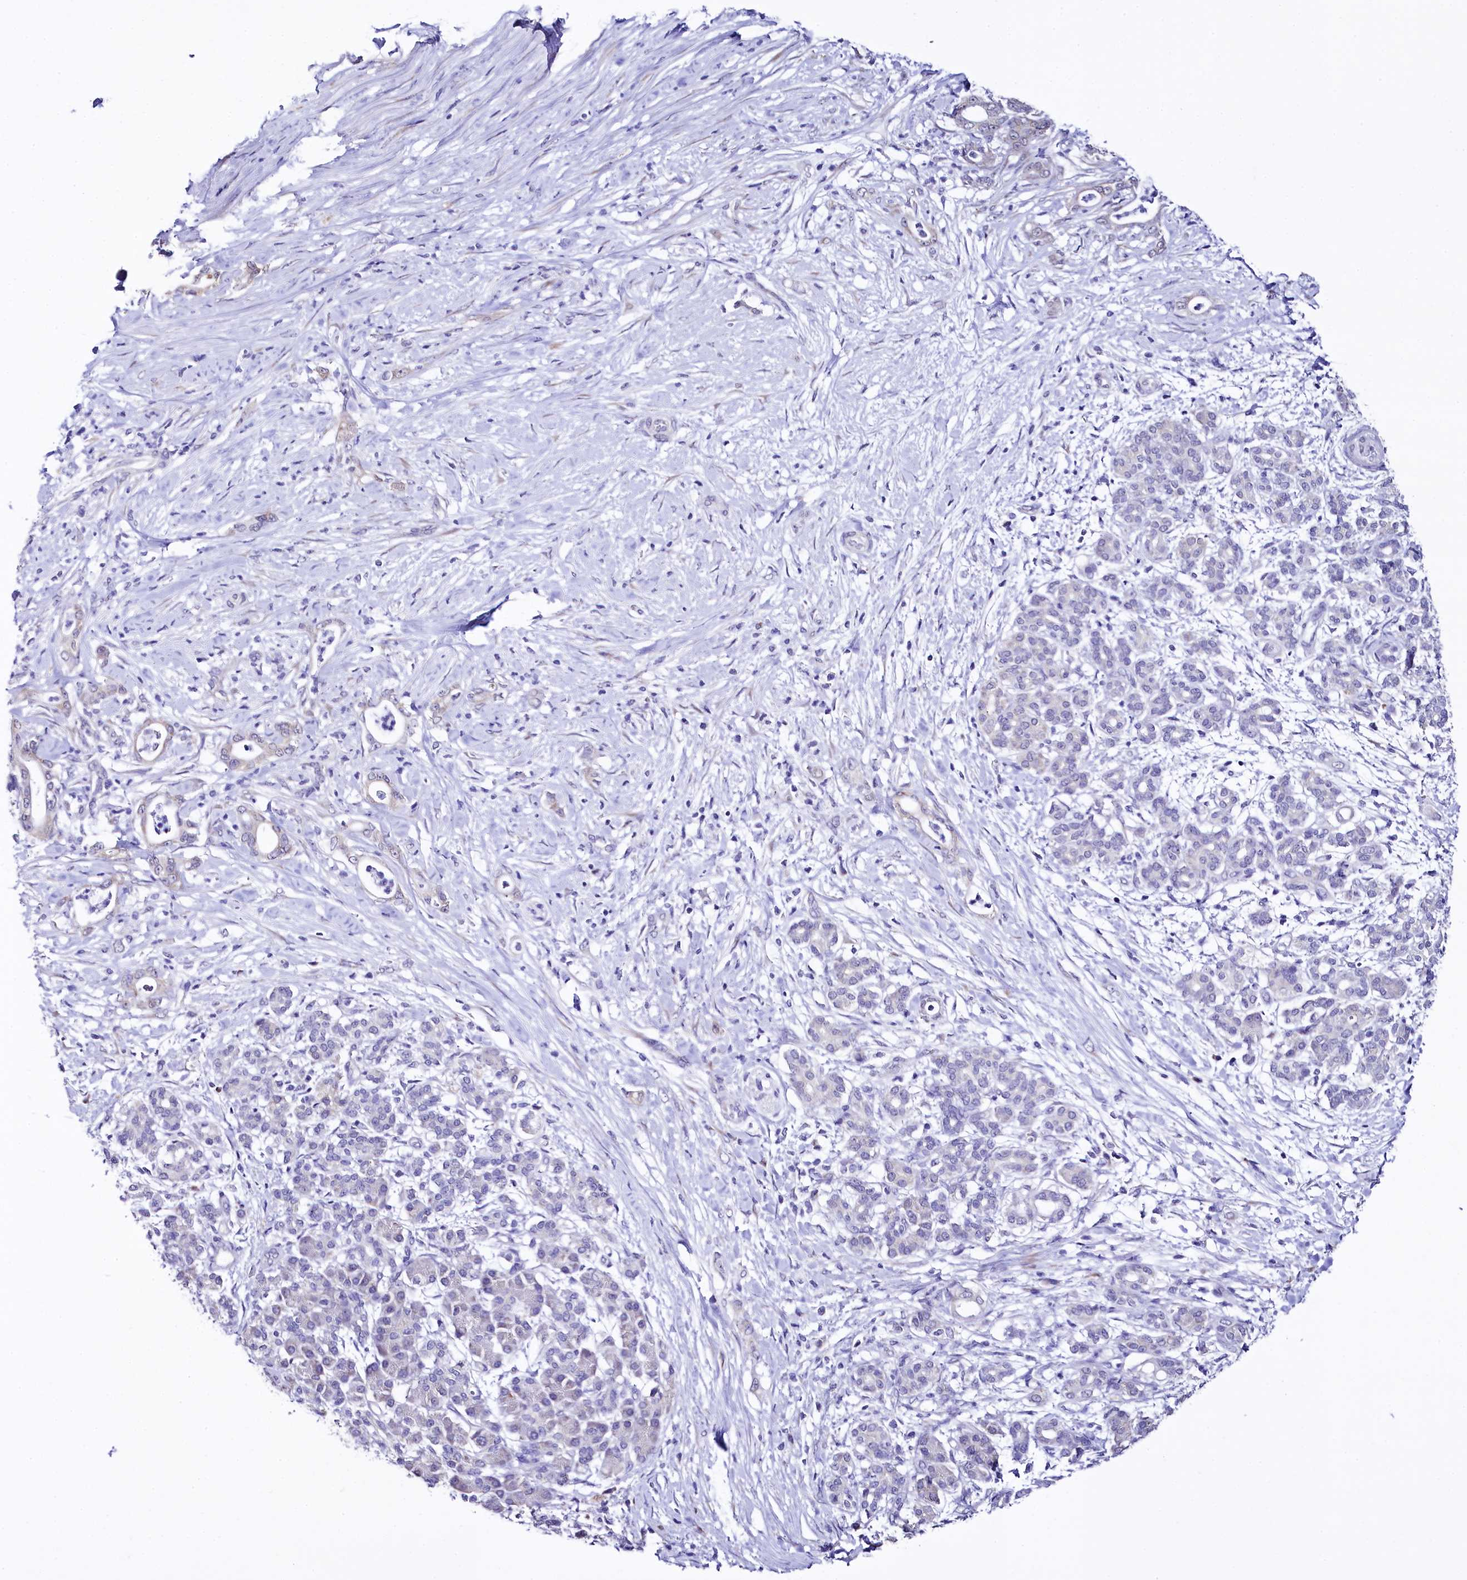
{"staining": {"intensity": "negative", "quantity": "none", "location": "none"}, "tissue": "pancreatic cancer", "cell_type": "Tumor cells", "image_type": "cancer", "snomed": [{"axis": "morphology", "description": "Adenocarcinoma, NOS"}, {"axis": "topography", "description": "Pancreas"}], "caption": "Tumor cells show no significant protein staining in pancreatic adenocarcinoma.", "gene": "SPATS2", "patient": {"sex": "female", "age": 55}}